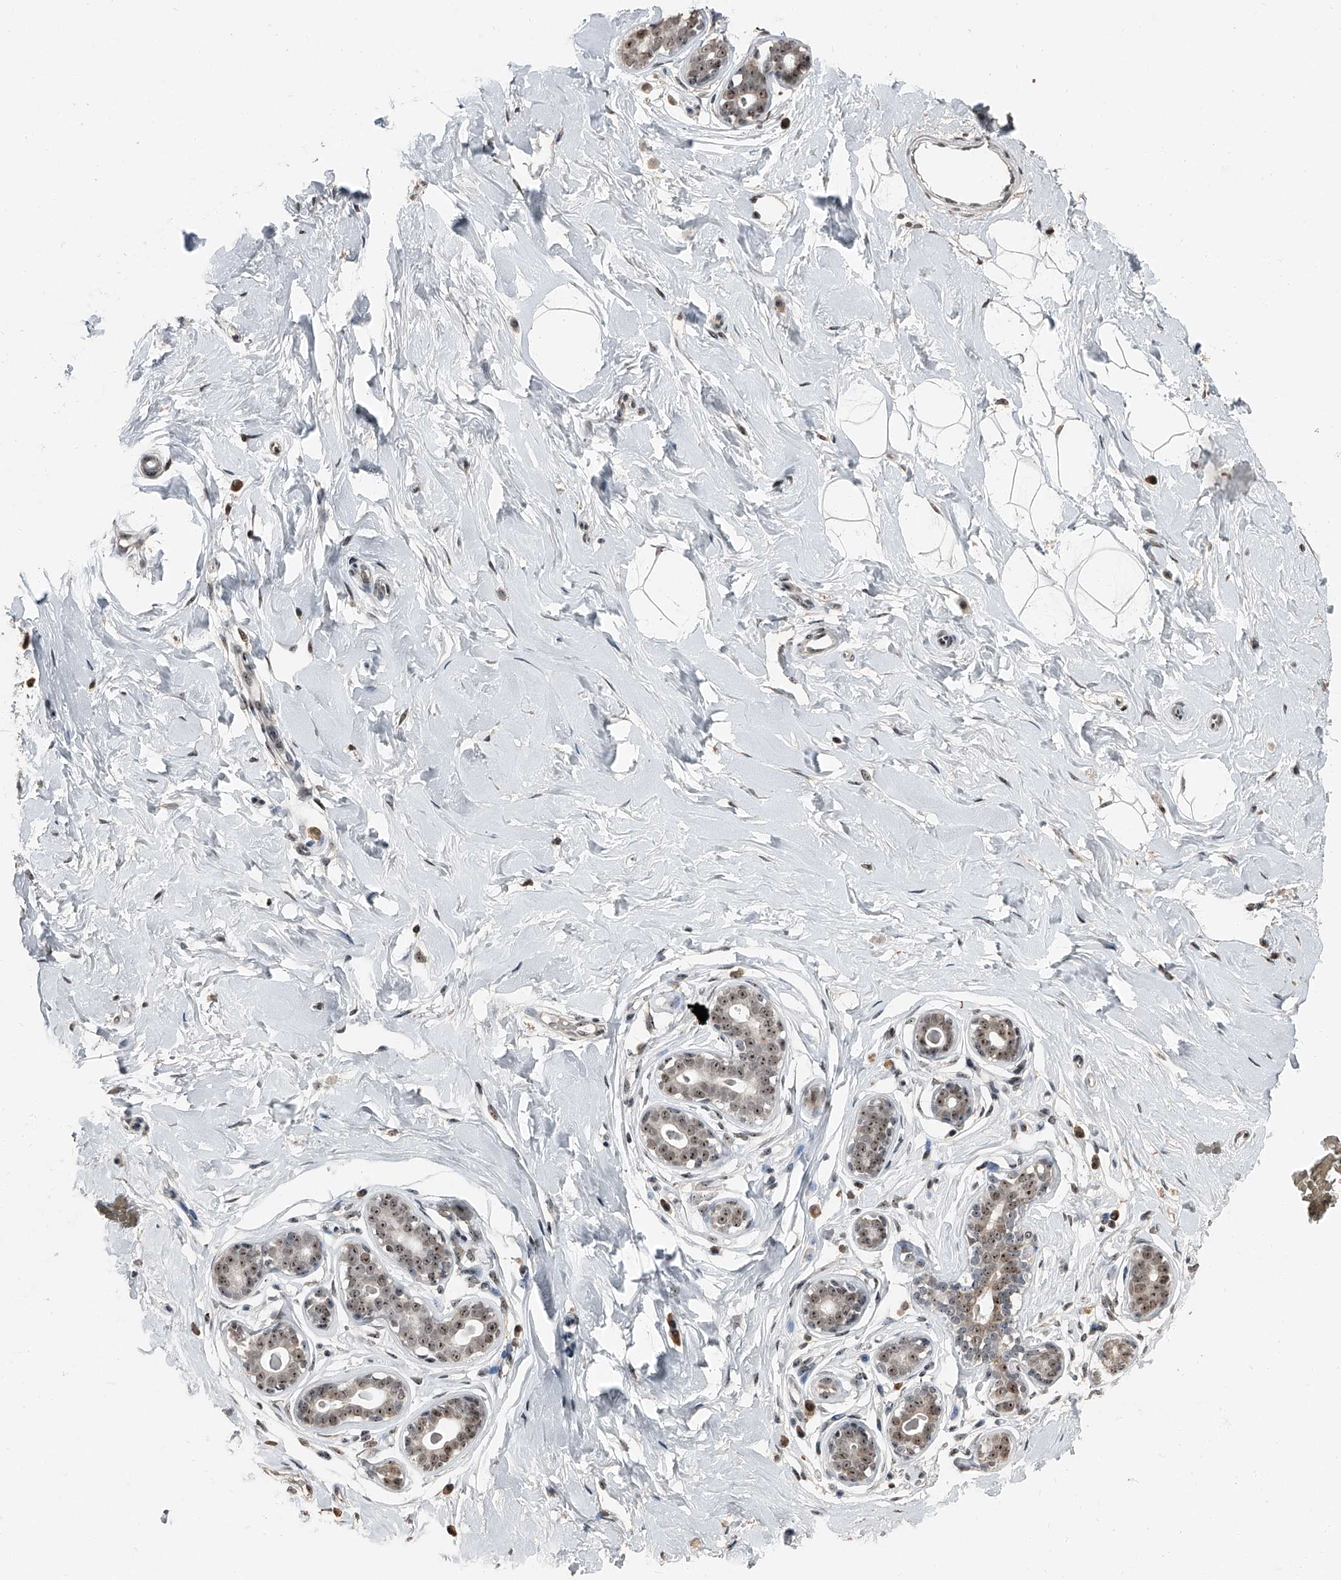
{"staining": {"intensity": "negative", "quantity": "none", "location": "none"}, "tissue": "breast", "cell_type": "Adipocytes", "image_type": "normal", "snomed": [{"axis": "morphology", "description": "Normal tissue, NOS"}, {"axis": "morphology", "description": "Adenoma, NOS"}, {"axis": "topography", "description": "Breast"}], "caption": "This is an immunohistochemistry micrograph of benign human breast. There is no positivity in adipocytes.", "gene": "TCOF1", "patient": {"sex": "female", "age": 23}}